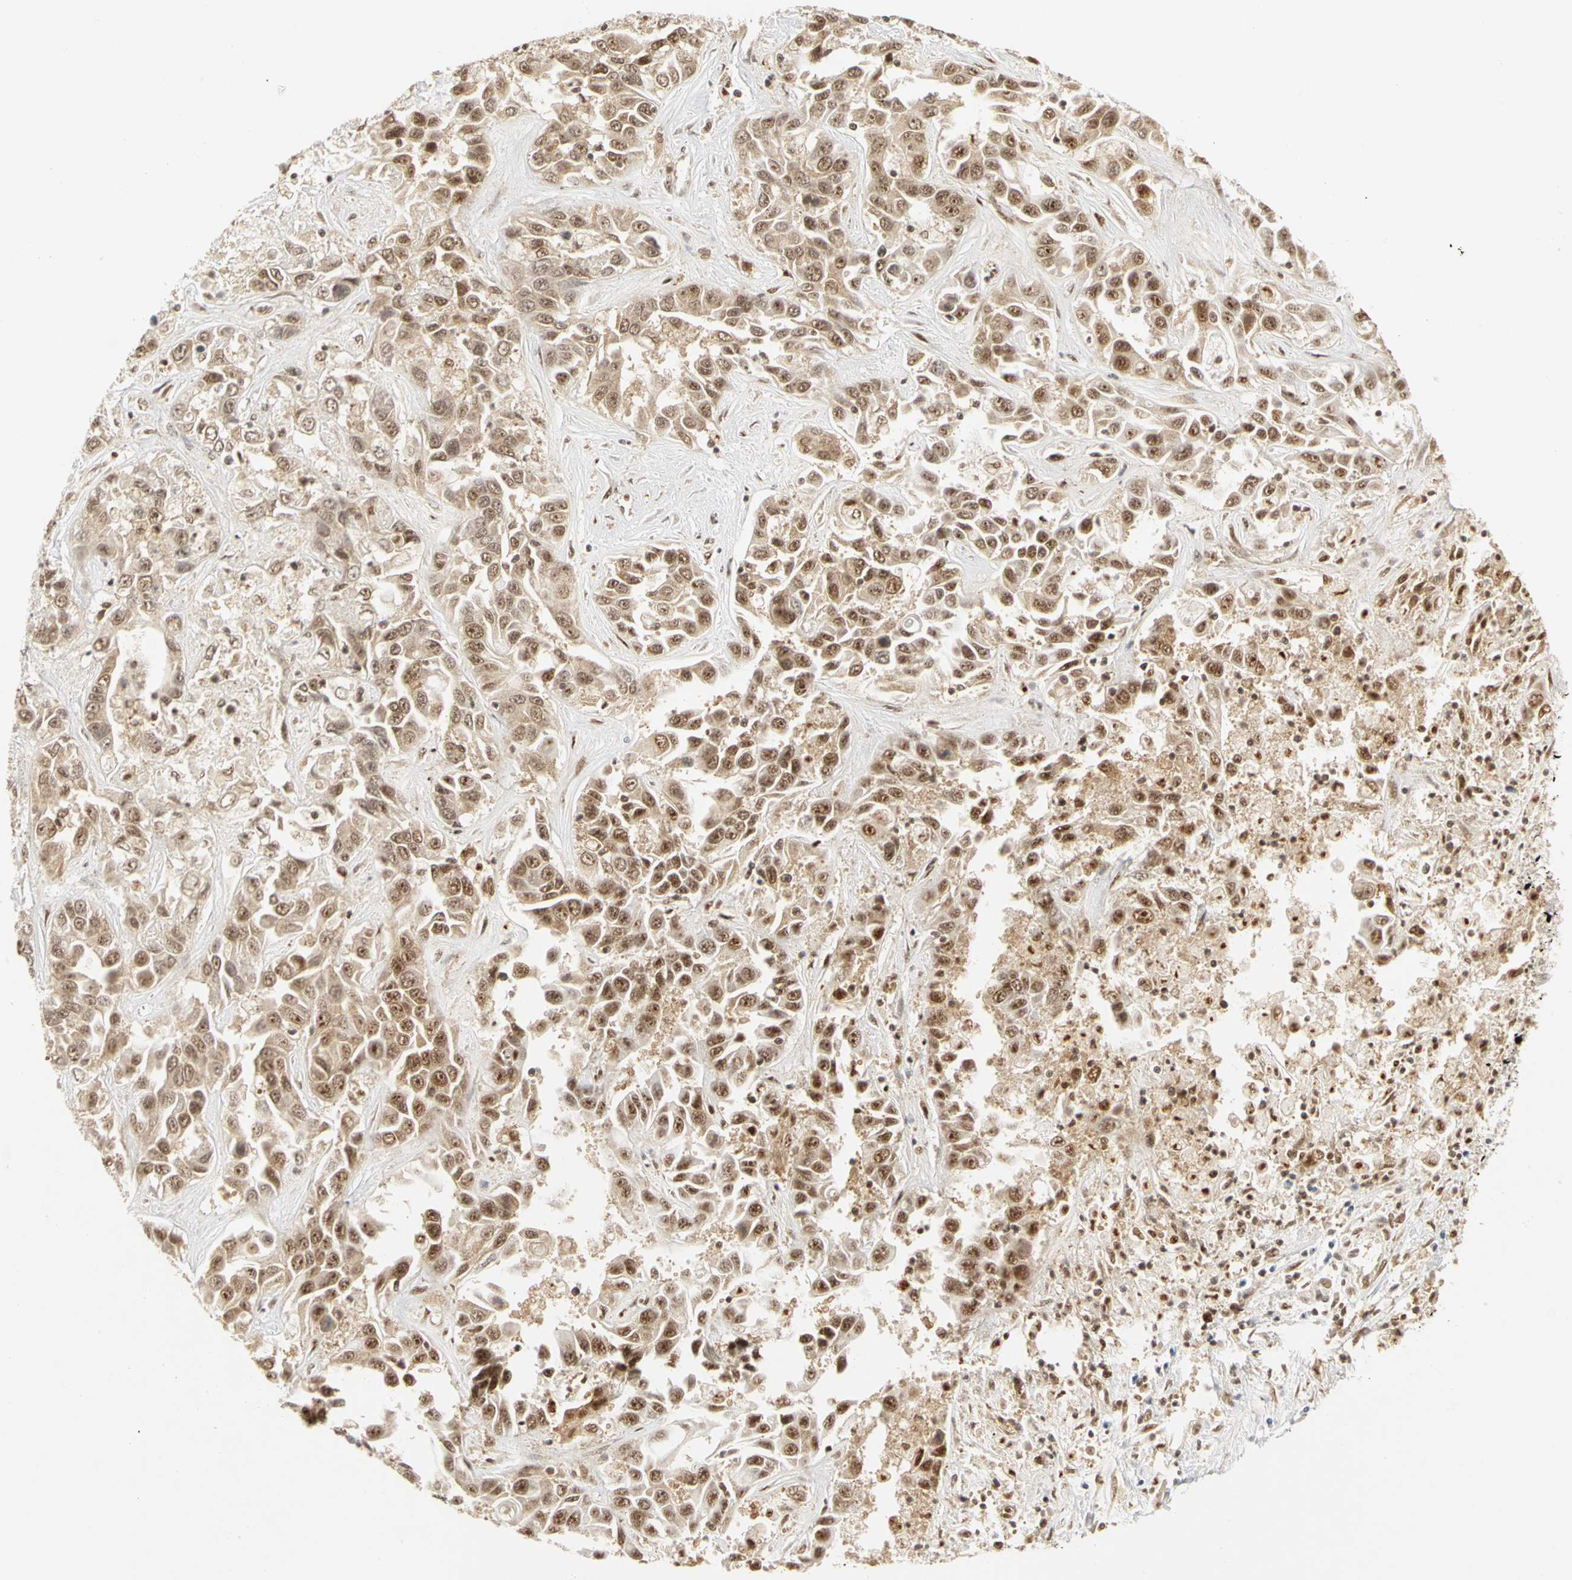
{"staining": {"intensity": "moderate", "quantity": ">75%", "location": "cytoplasmic/membranous,nuclear"}, "tissue": "liver cancer", "cell_type": "Tumor cells", "image_type": "cancer", "snomed": [{"axis": "morphology", "description": "Cholangiocarcinoma"}, {"axis": "topography", "description": "Liver"}], "caption": "A histopathology image showing moderate cytoplasmic/membranous and nuclear expression in about >75% of tumor cells in liver cancer, as visualized by brown immunohistochemical staining.", "gene": "CSNK2B", "patient": {"sex": "female", "age": 52}}